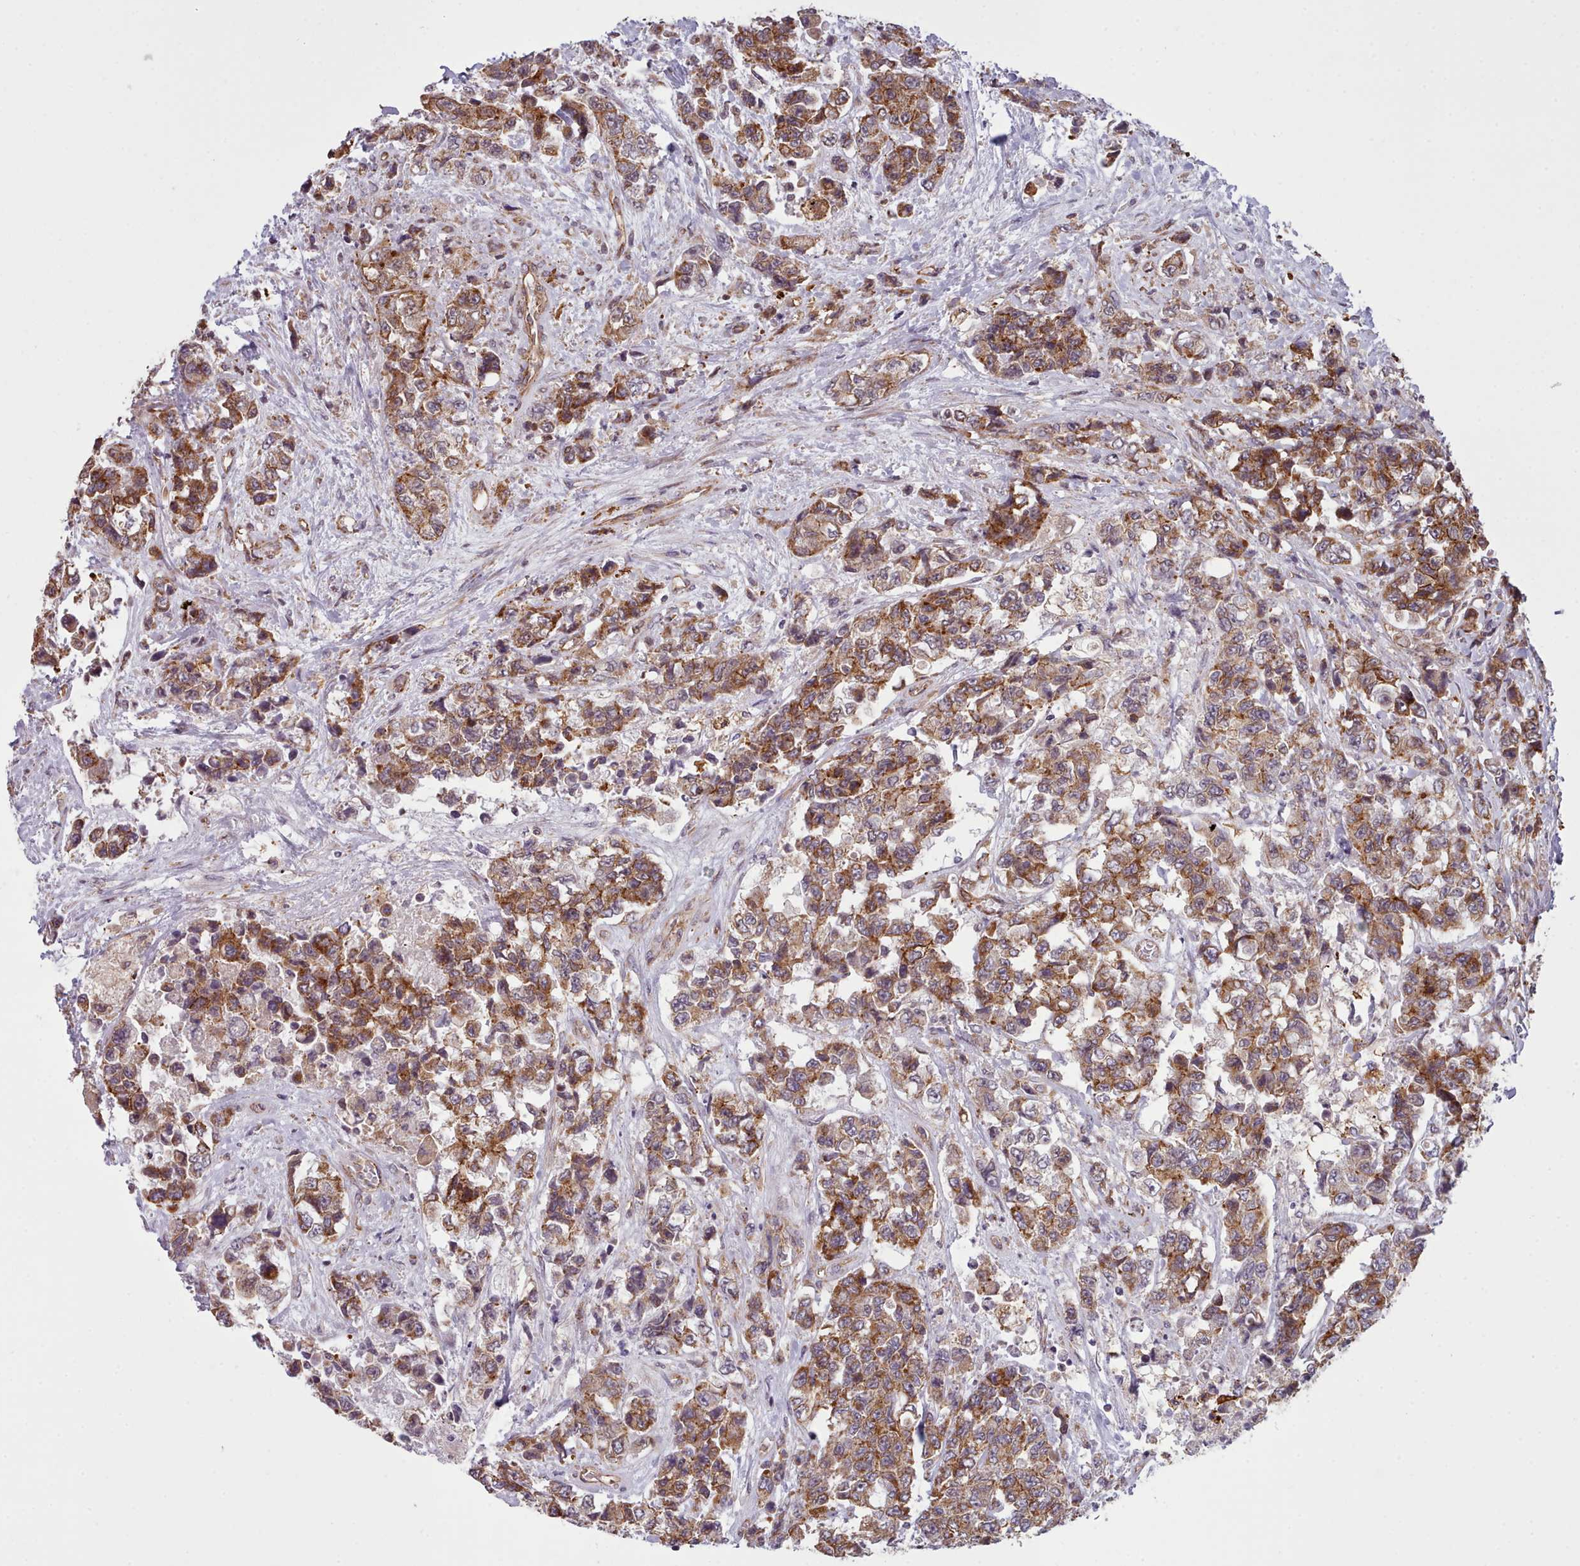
{"staining": {"intensity": "strong", "quantity": ">75%", "location": "cytoplasmic/membranous"}, "tissue": "urothelial cancer", "cell_type": "Tumor cells", "image_type": "cancer", "snomed": [{"axis": "morphology", "description": "Urothelial carcinoma, High grade"}, {"axis": "topography", "description": "Urinary bladder"}], "caption": "Strong cytoplasmic/membranous protein expression is present in approximately >75% of tumor cells in urothelial cancer.", "gene": "MRPL46", "patient": {"sex": "female", "age": 78}}